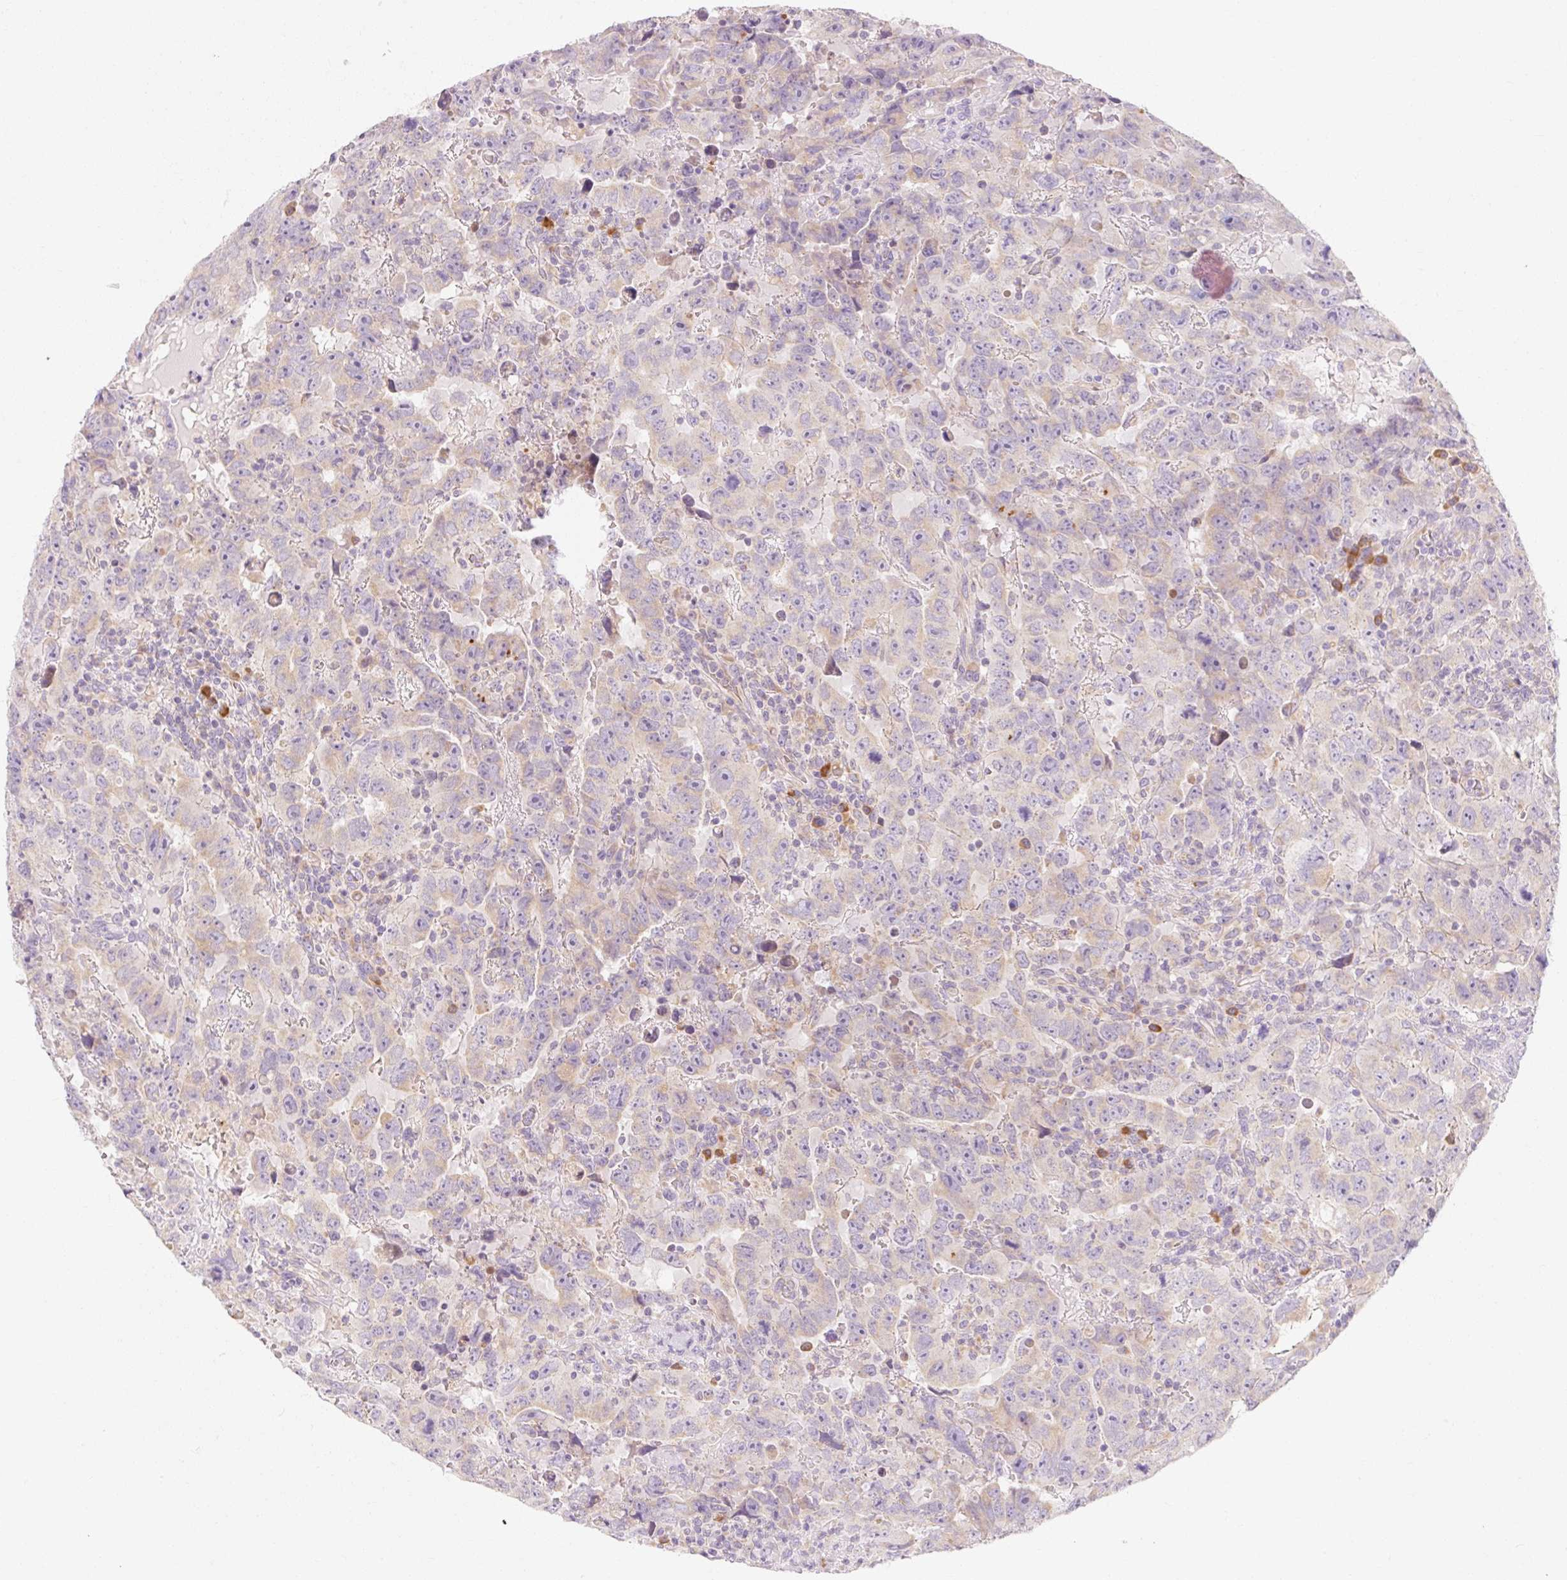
{"staining": {"intensity": "weak", "quantity": "<25%", "location": "cytoplasmic/membranous"}, "tissue": "testis cancer", "cell_type": "Tumor cells", "image_type": "cancer", "snomed": [{"axis": "morphology", "description": "Carcinoma, Embryonal, NOS"}, {"axis": "topography", "description": "Testis"}], "caption": "Testis cancer was stained to show a protein in brown. There is no significant positivity in tumor cells. (IHC, brightfield microscopy, high magnification).", "gene": "MYO1D", "patient": {"sex": "male", "age": 24}}